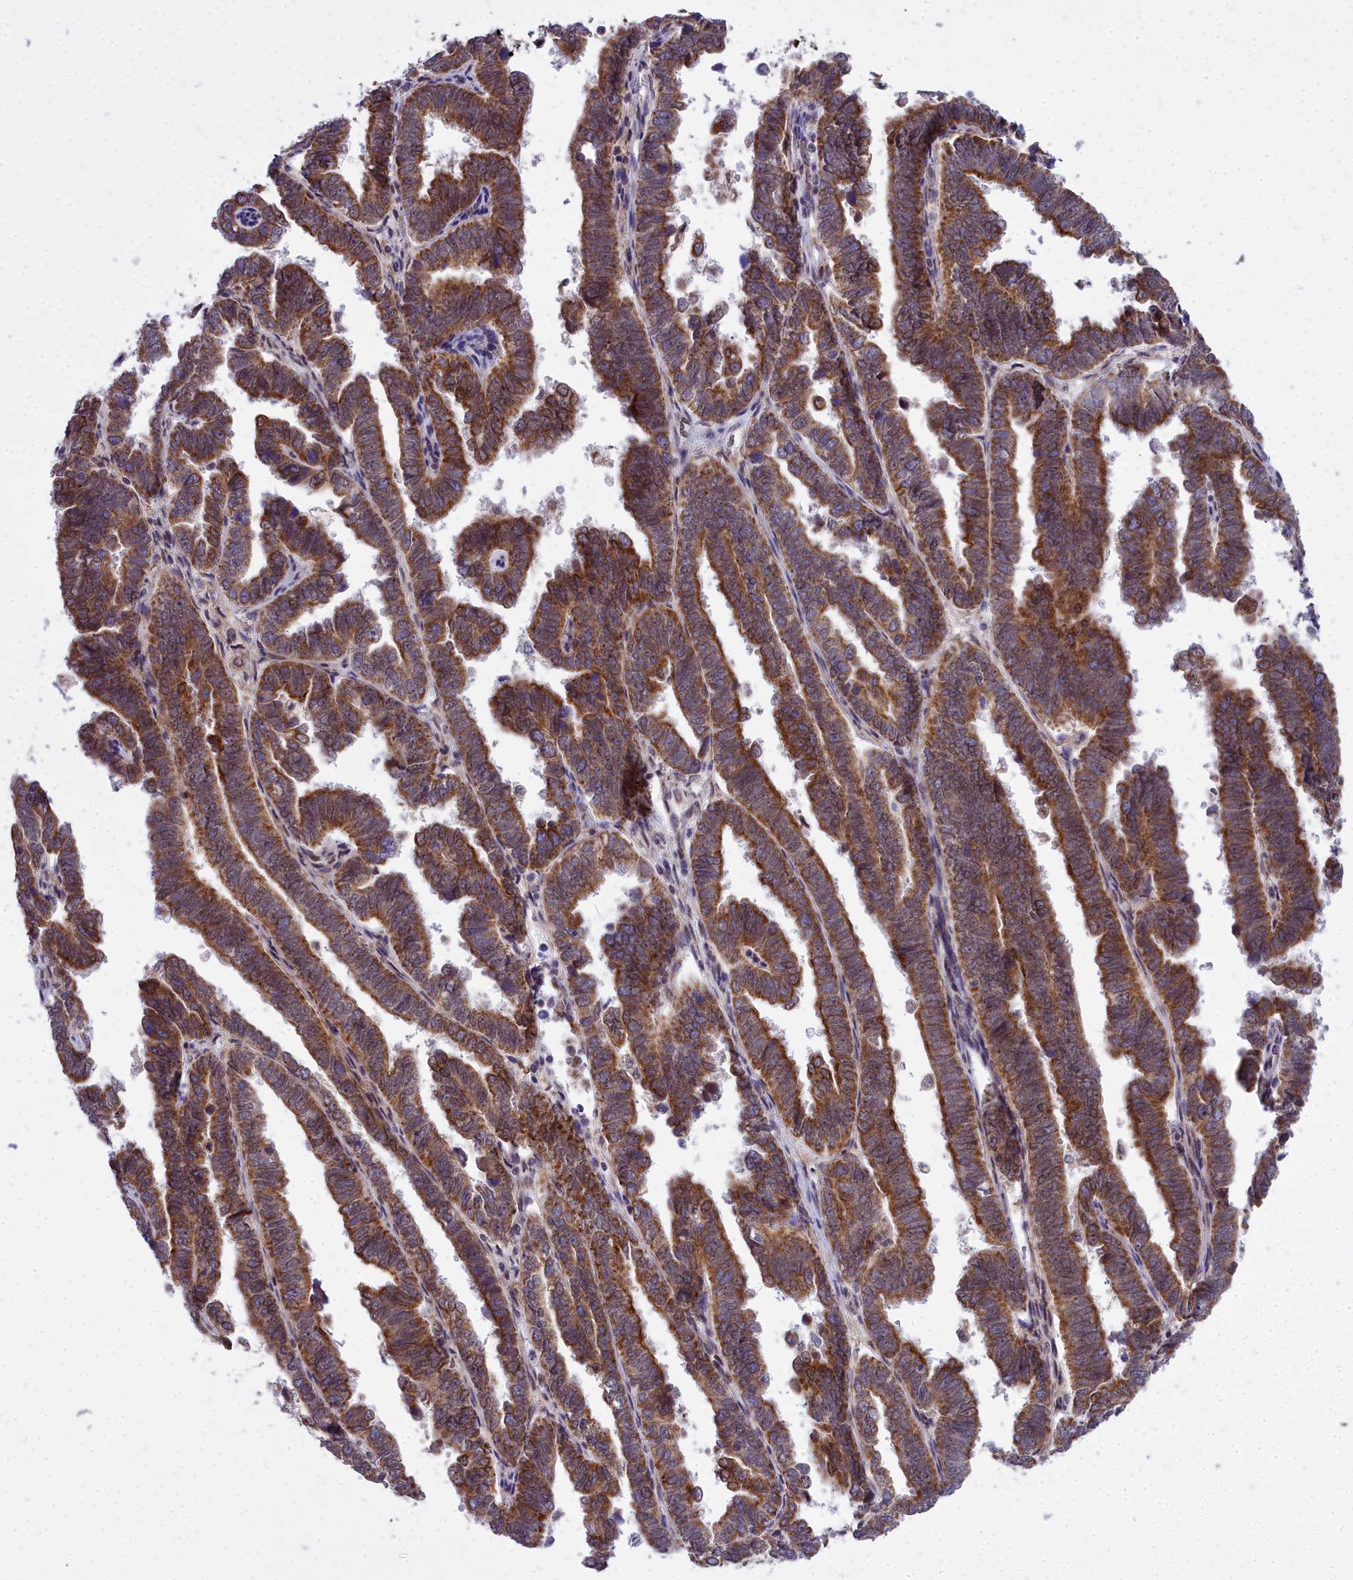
{"staining": {"intensity": "moderate", "quantity": ">75%", "location": "cytoplasmic/membranous"}, "tissue": "endometrial cancer", "cell_type": "Tumor cells", "image_type": "cancer", "snomed": [{"axis": "morphology", "description": "Adenocarcinoma, NOS"}, {"axis": "topography", "description": "Endometrium"}], "caption": "Endometrial cancer tissue demonstrates moderate cytoplasmic/membranous staining in about >75% of tumor cells", "gene": "ABCB8", "patient": {"sex": "female", "age": 75}}